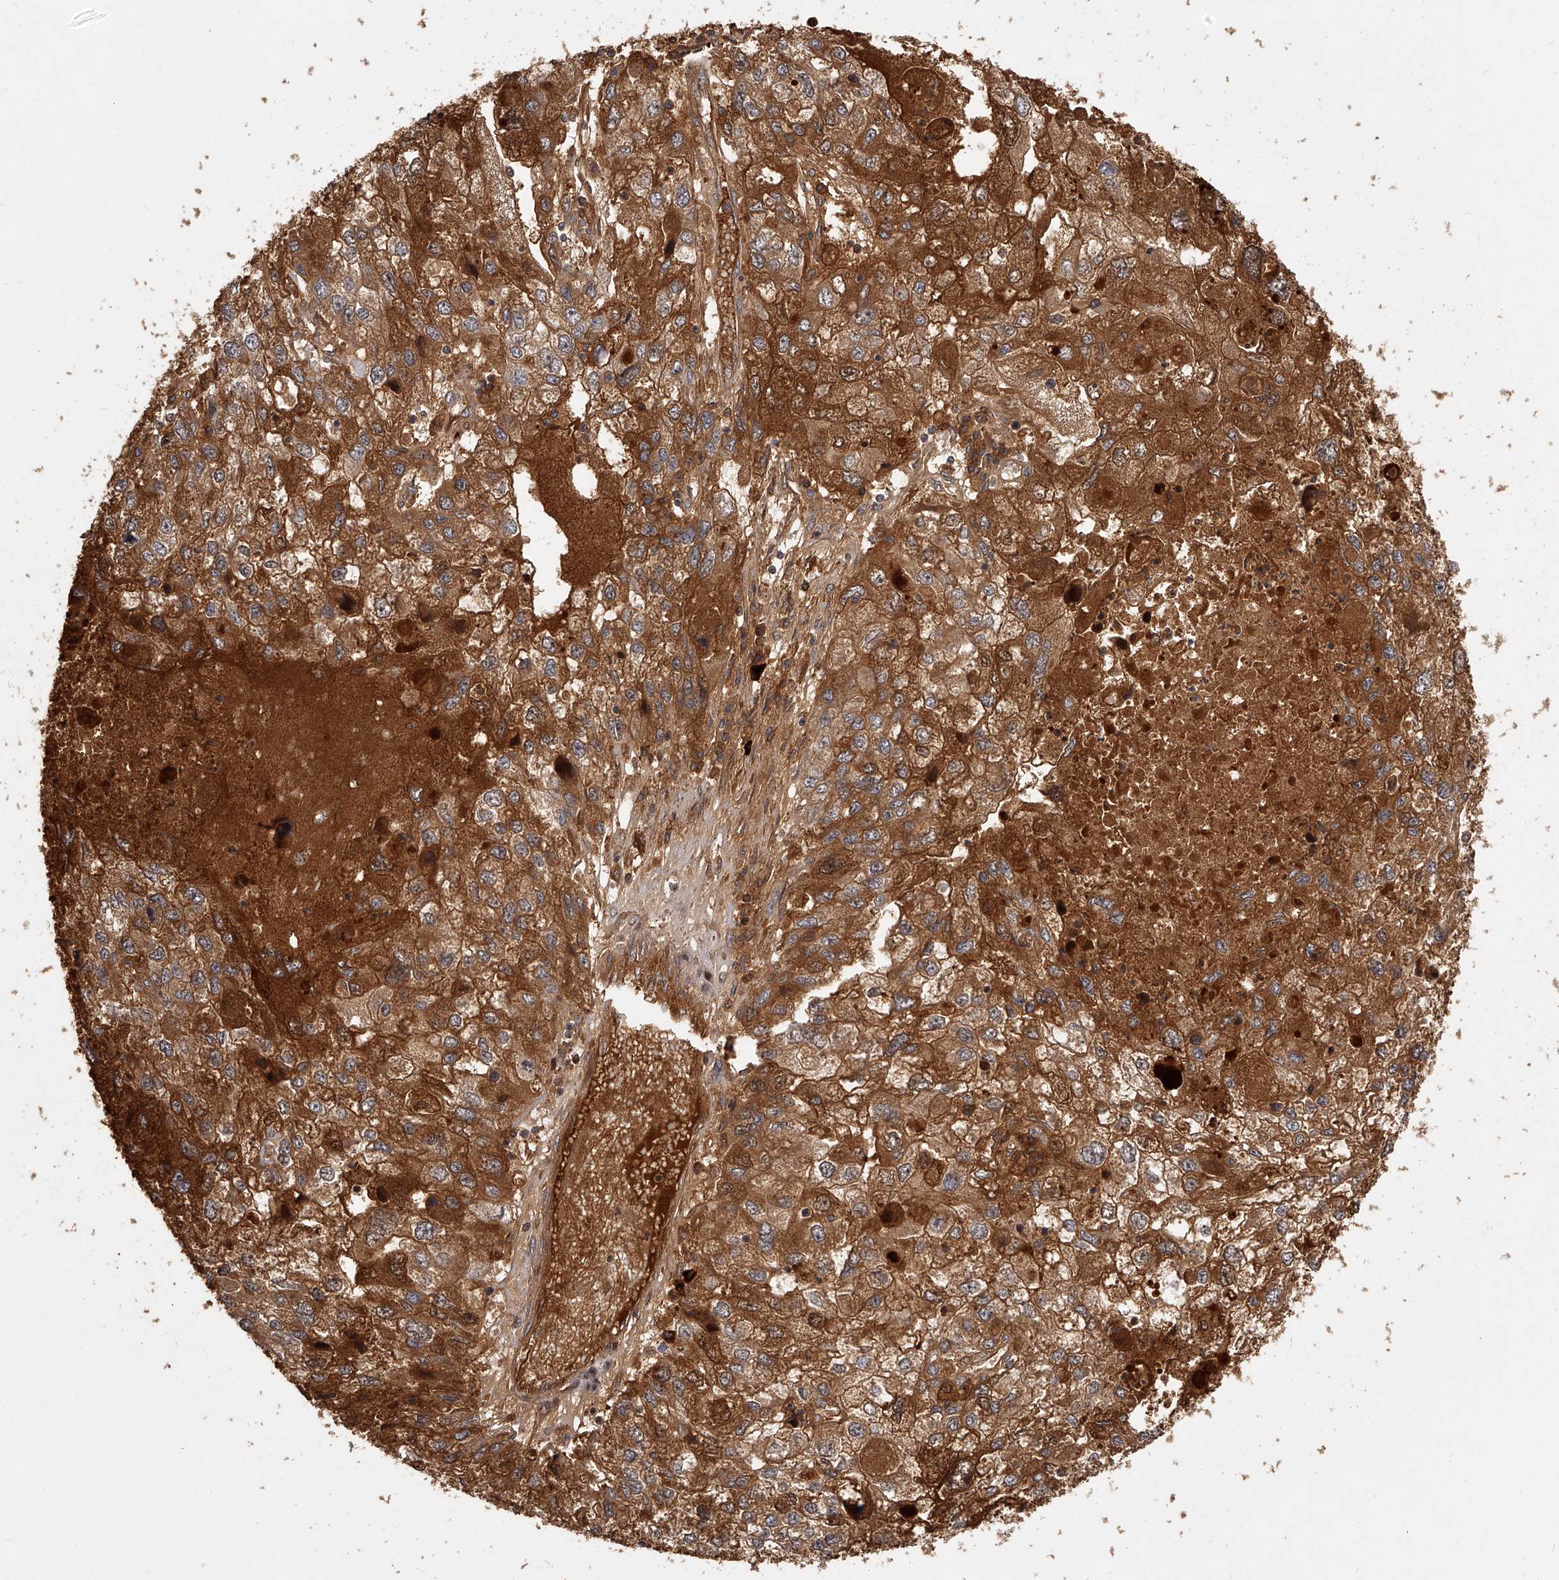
{"staining": {"intensity": "moderate", "quantity": ">75%", "location": "cytoplasmic/membranous"}, "tissue": "endometrial cancer", "cell_type": "Tumor cells", "image_type": "cancer", "snomed": [{"axis": "morphology", "description": "Adenocarcinoma, NOS"}, {"axis": "topography", "description": "Endometrium"}], "caption": "Immunohistochemistry histopathology image of endometrial cancer (adenocarcinoma) stained for a protein (brown), which exhibits medium levels of moderate cytoplasmic/membranous positivity in approximately >75% of tumor cells.", "gene": "CRYZL1", "patient": {"sex": "female", "age": 49}}